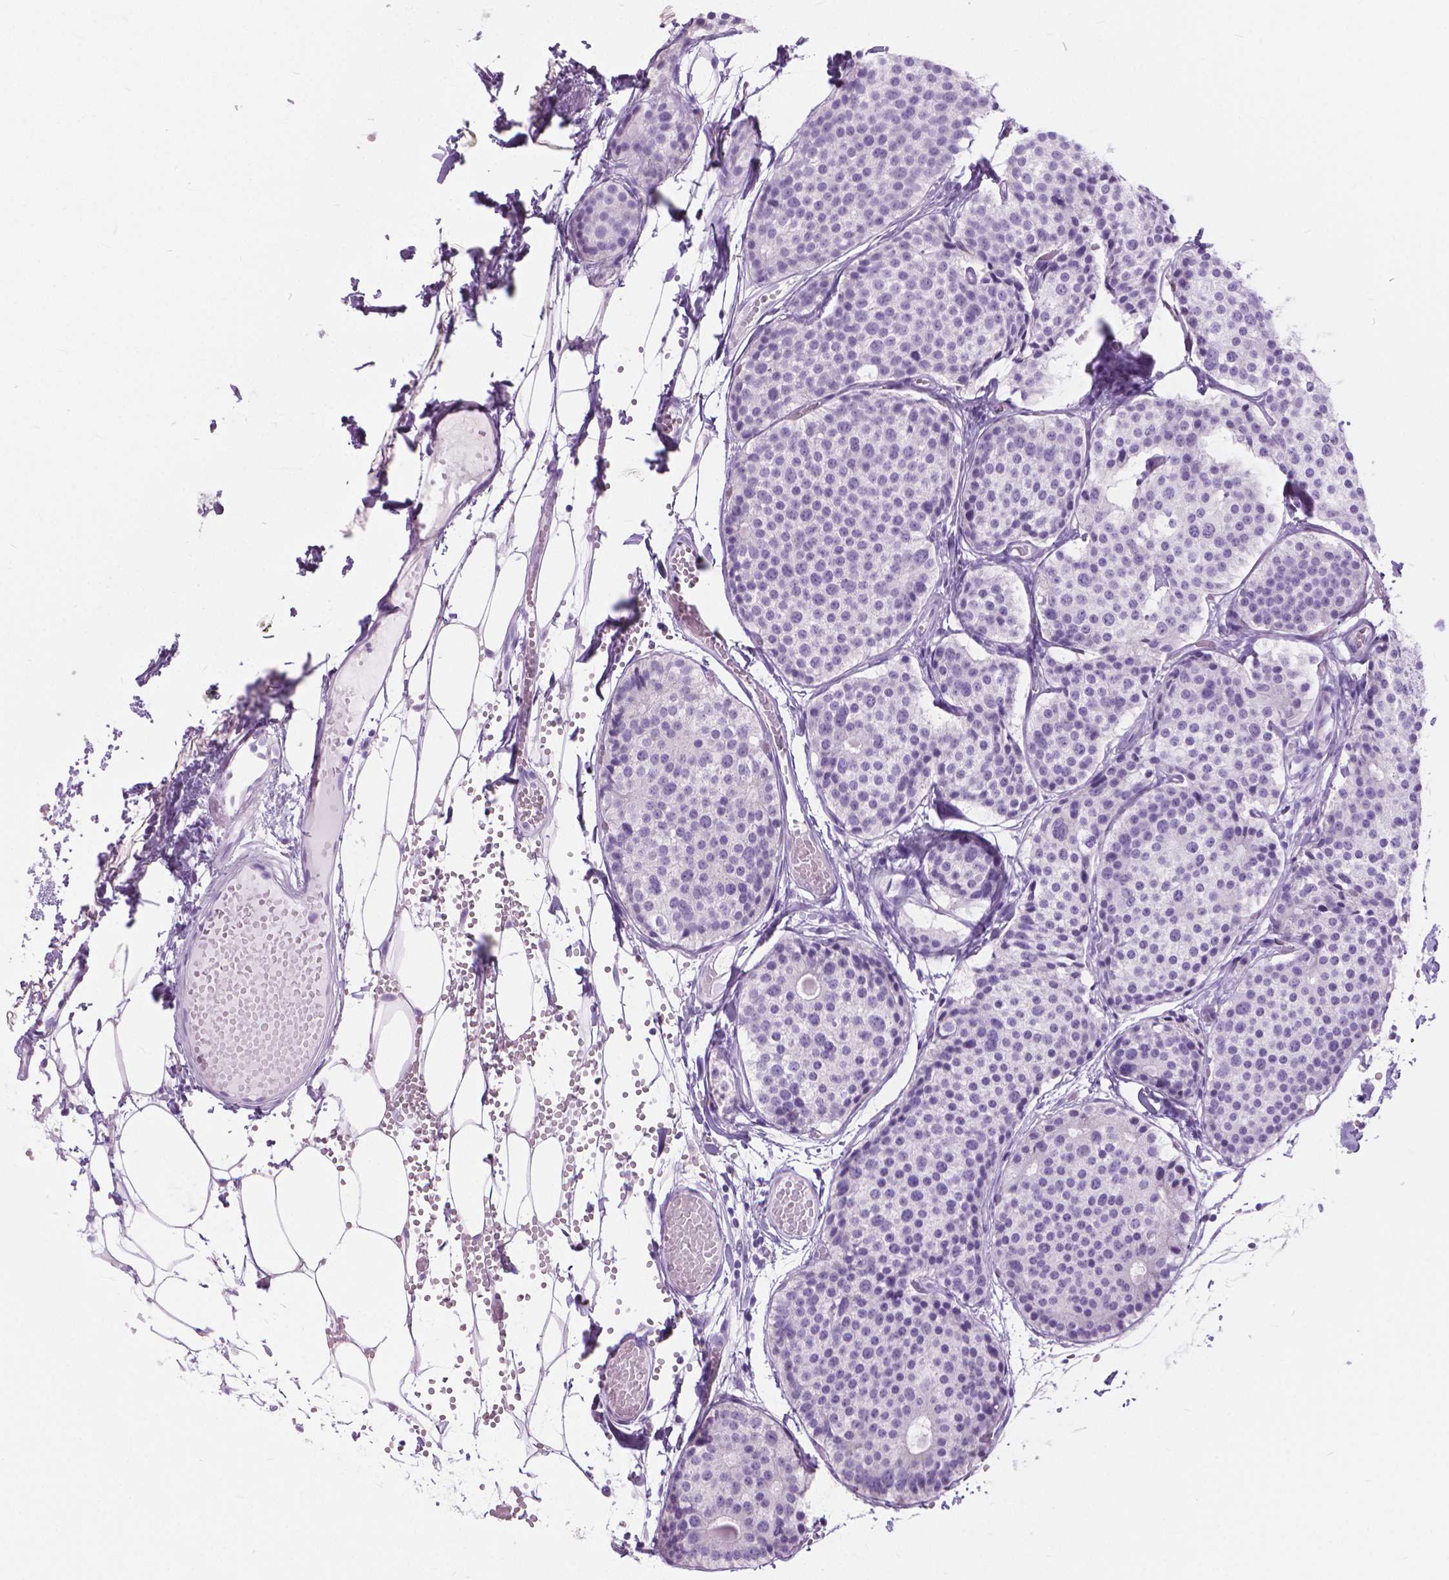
{"staining": {"intensity": "negative", "quantity": "none", "location": "none"}, "tissue": "carcinoid", "cell_type": "Tumor cells", "image_type": "cancer", "snomed": [{"axis": "morphology", "description": "Carcinoid, malignant, NOS"}, {"axis": "topography", "description": "Small intestine"}], "caption": "Tumor cells are negative for protein expression in human carcinoid.", "gene": "HTR2B", "patient": {"sex": "female", "age": 65}}